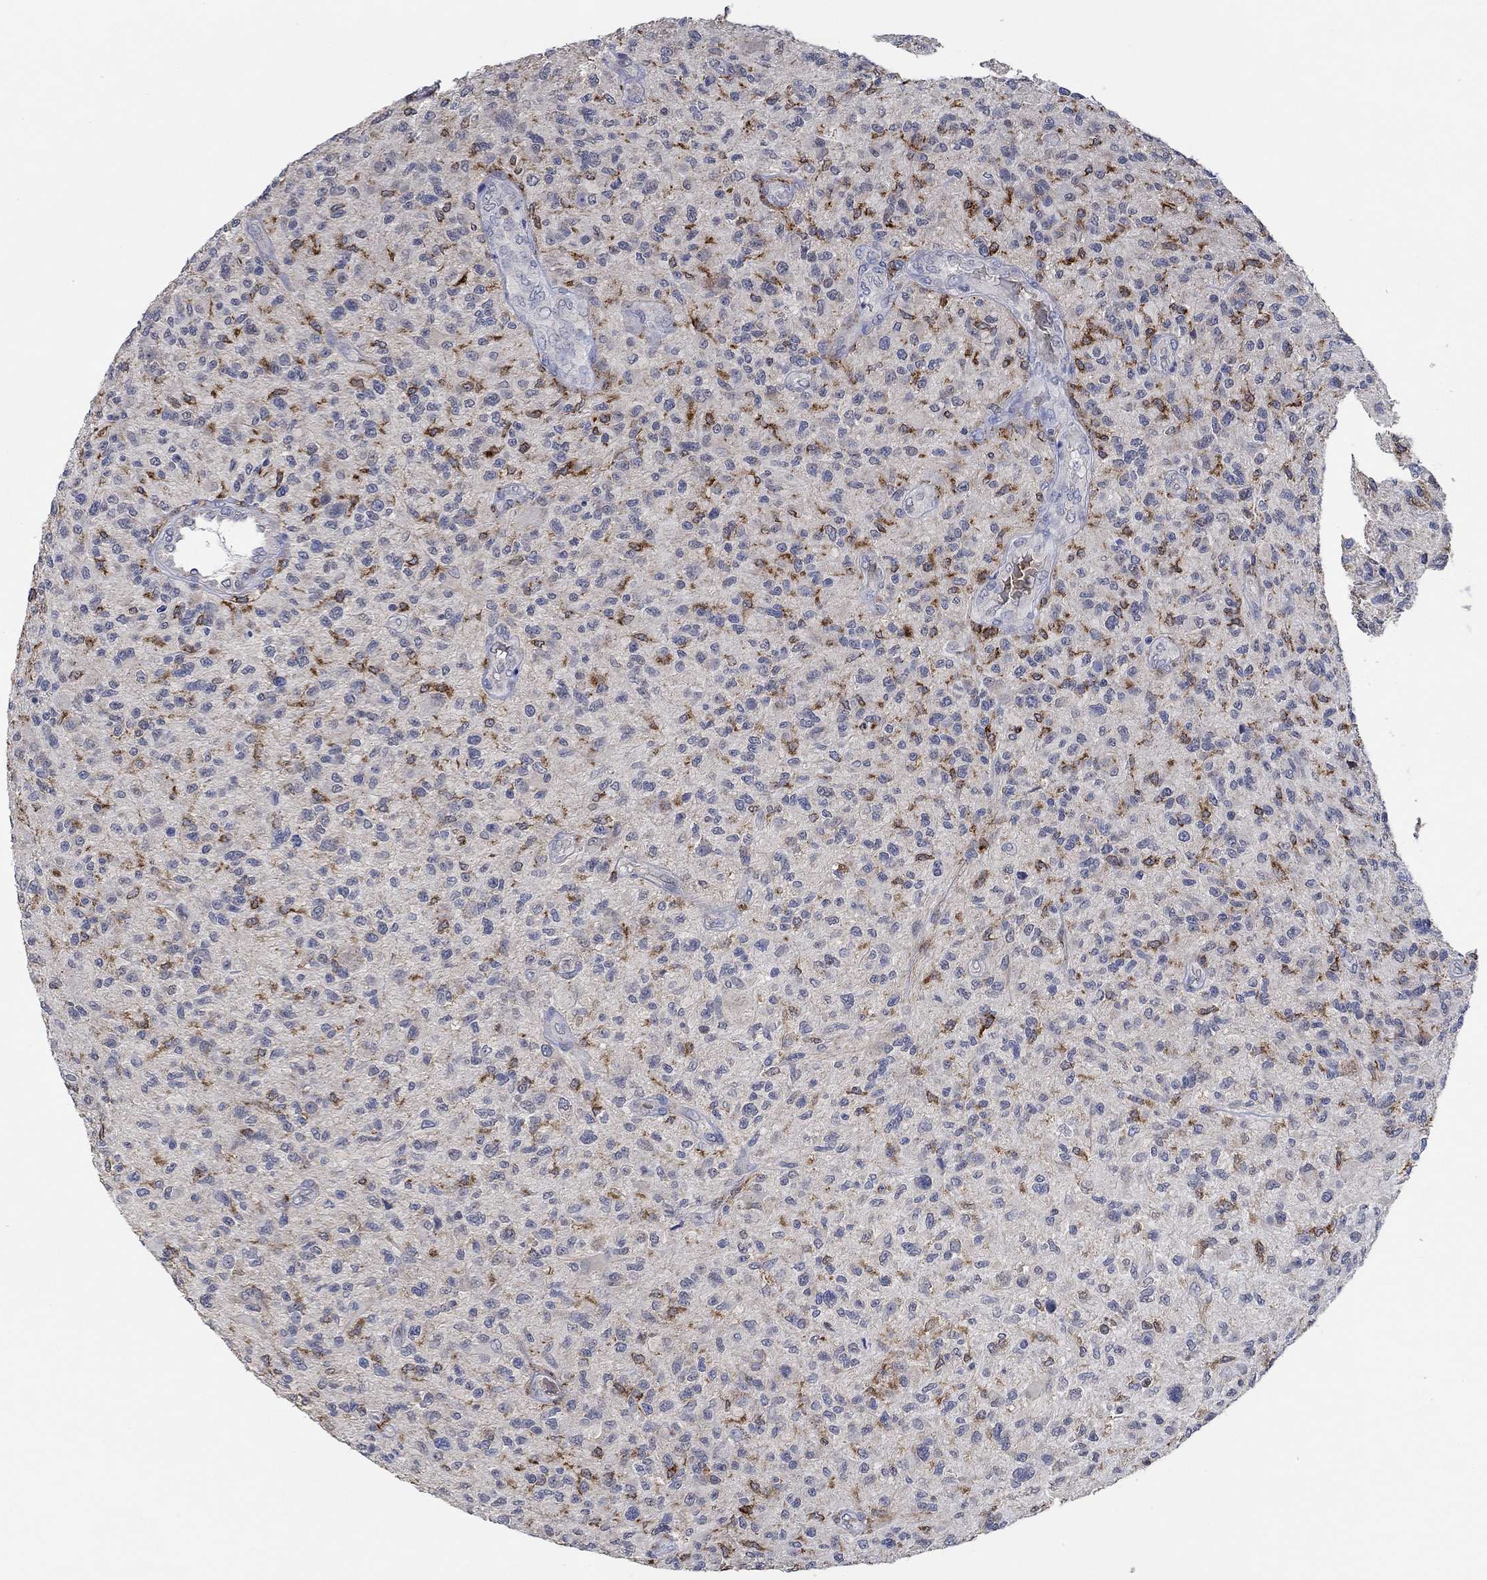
{"staining": {"intensity": "strong", "quantity": "<25%", "location": "cytoplasmic/membranous"}, "tissue": "glioma", "cell_type": "Tumor cells", "image_type": "cancer", "snomed": [{"axis": "morphology", "description": "Glioma, malignant, High grade"}, {"axis": "topography", "description": "Brain"}], "caption": "Human glioma stained for a protein (brown) exhibits strong cytoplasmic/membranous positive staining in about <25% of tumor cells.", "gene": "MPP1", "patient": {"sex": "male", "age": 47}}